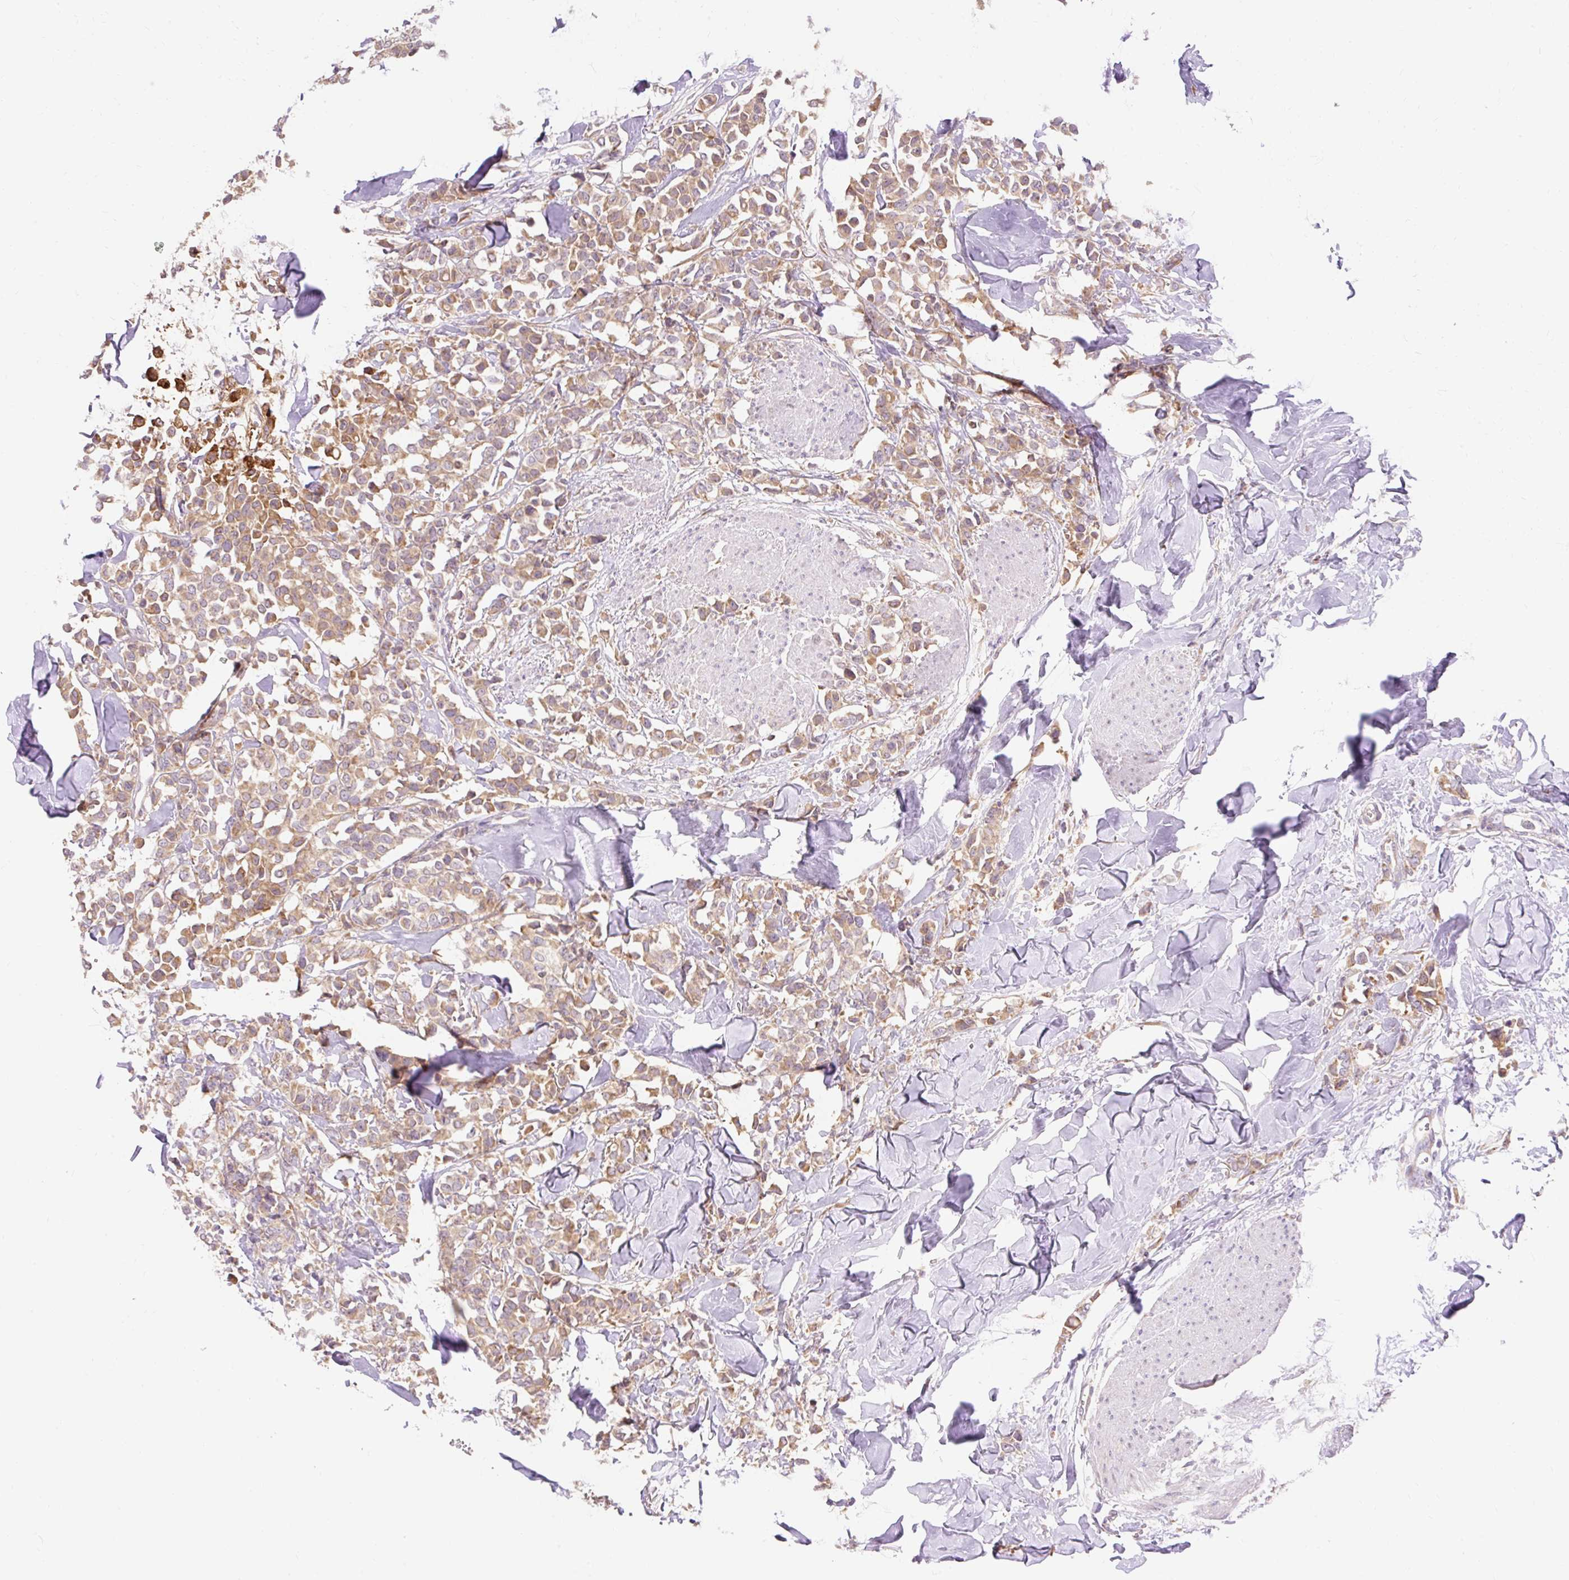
{"staining": {"intensity": "moderate", "quantity": ">75%", "location": "cytoplasmic/membranous"}, "tissue": "breast cancer", "cell_type": "Tumor cells", "image_type": "cancer", "snomed": [{"axis": "morphology", "description": "Lobular carcinoma"}, {"axis": "topography", "description": "Breast"}], "caption": "This histopathology image exhibits immunohistochemistry staining of human breast lobular carcinoma, with medium moderate cytoplasmic/membranous staining in approximately >75% of tumor cells.", "gene": "SEC63", "patient": {"sex": "female", "age": 91}}